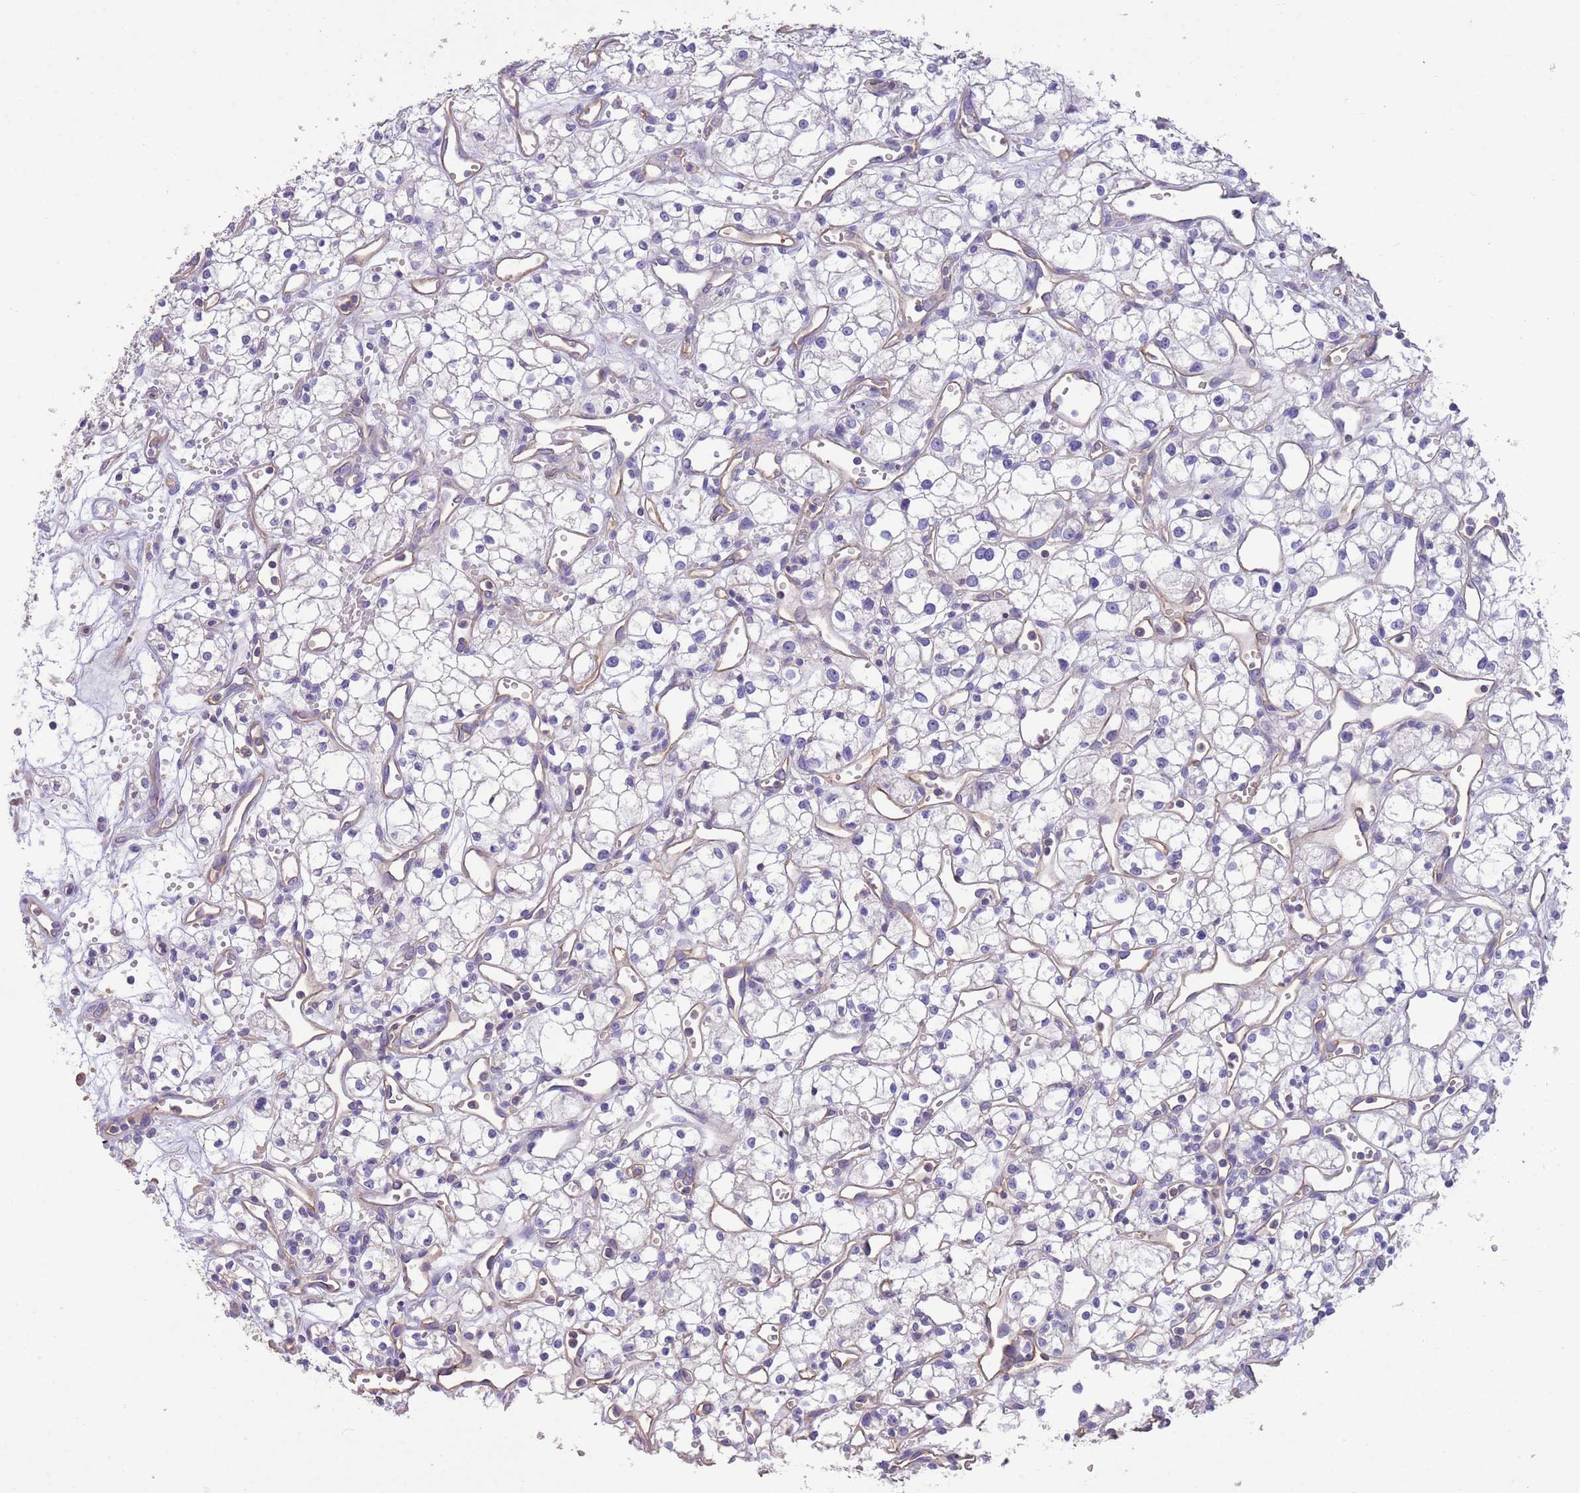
{"staining": {"intensity": "negative", "quantity": "none", "location": "none"}, "tissue": "renal cancer", "cell_type": "Tumor cells", "image_type": "cancer", "snomed": [{"axis": "morphology", "description": "Adenocarcinoma, NOS"}, {"axis": "topography", "description": "Kidney"}], "caption": "Renal cancer was stained to show a protein in brown. There is no significant staining in tumor cells. (DAB (3,3'-diaminobenzidine) immunohistochemistry (IHC), high magnification).", "gene": "SFTPA1", "patient": {"sex": "male", "age": 59}}